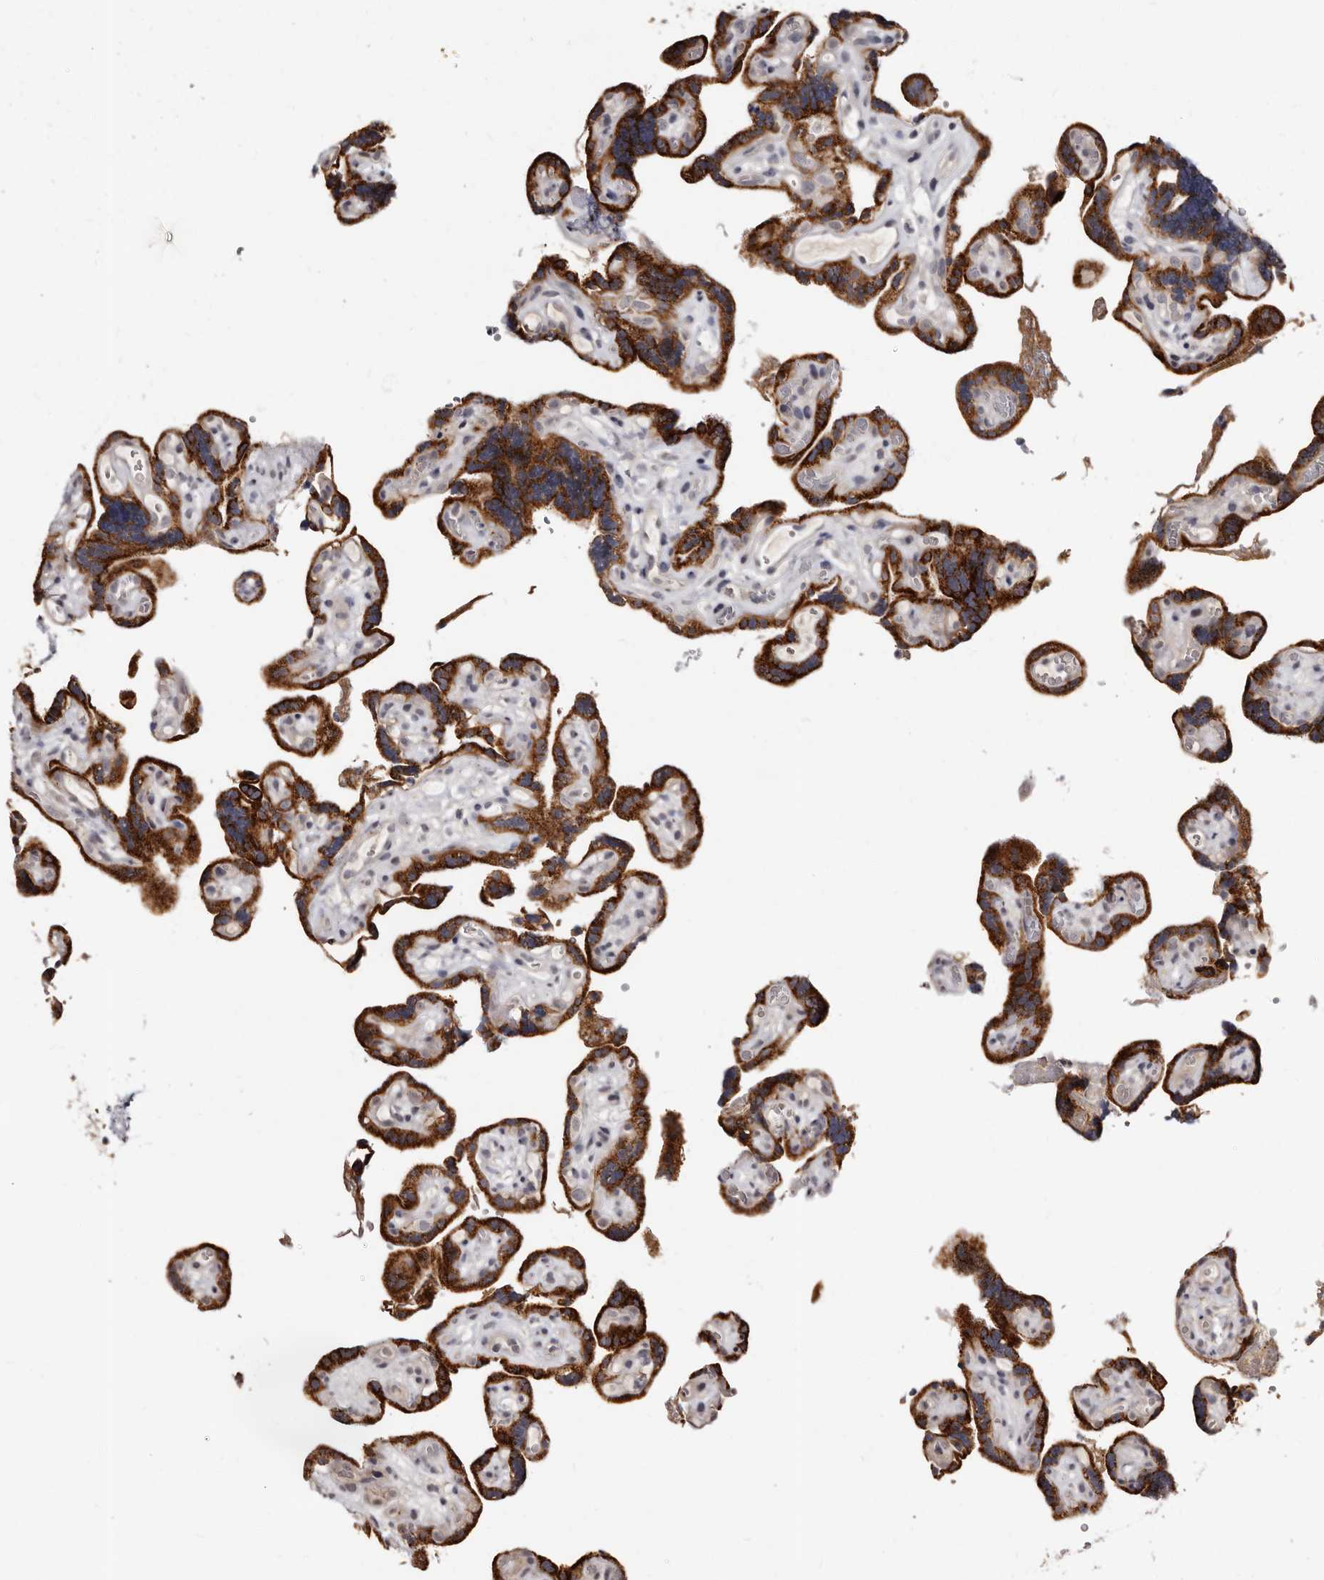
{"staining": {"intensity": "strong", "quantity": ">75%", "location": "cytoplasmic/membranous"}, "tissue": "placenta", "cell_type": "Decidual cells", "image_type": "normal", "snomed": [{"axis": "morphology", "description": "Normal tissue, NOS"}, {"axis": "topography", "description": "Placenta"}], "caption": "High-power microscopy captured an immunohistochemistry micrograph of benign placenta, revealing strong cytoplasmic/membranous expression in about >75% of decidual cells.", "gene": "PHF20L1", "patient": {"sex": "female", "age": 30}}